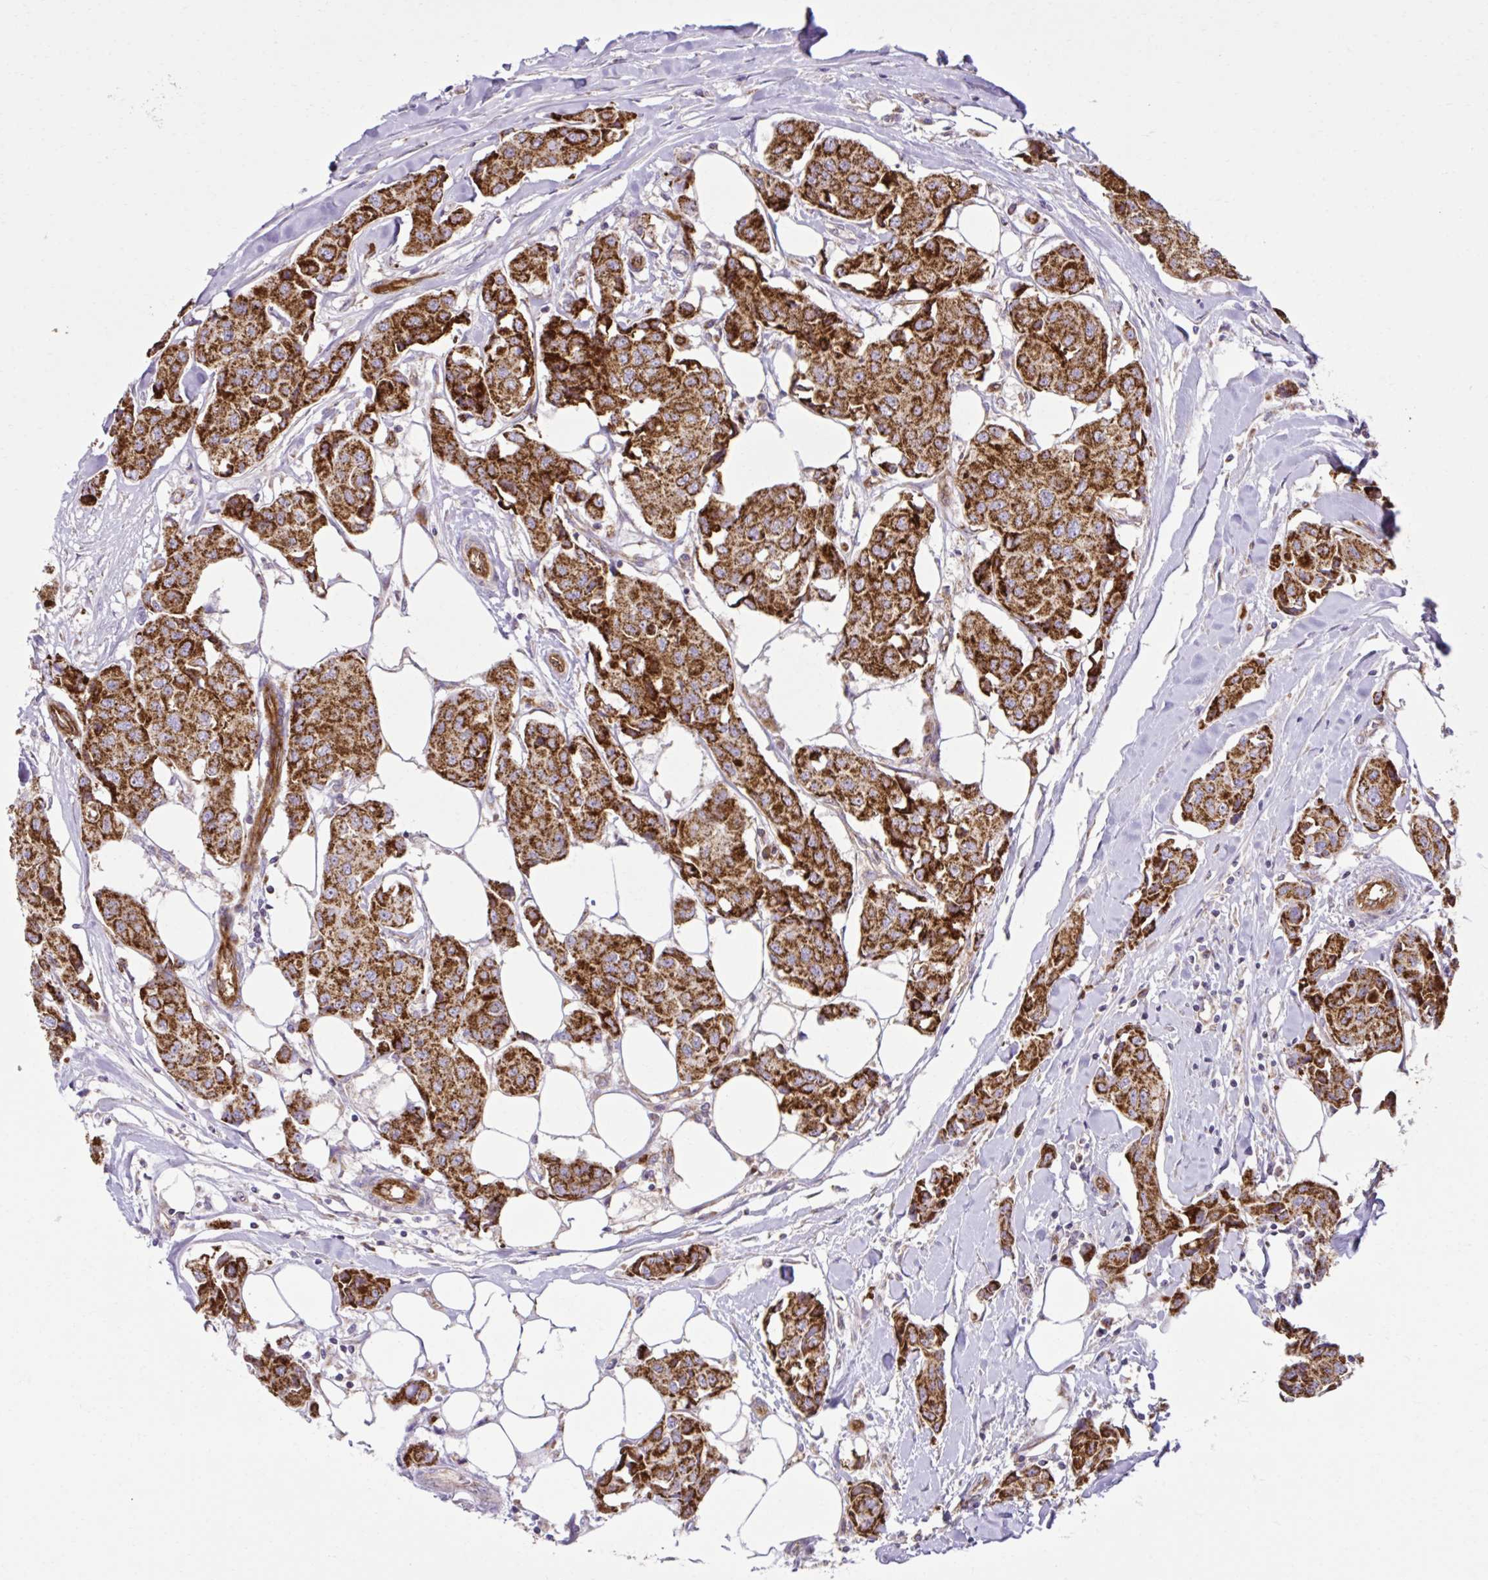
{"staining": {"intensity": "strong", "quantity": ">75%", "location": "cytoplasmic/membranous"}, "tissue": "breast cancer", "cell_type": "Tumor cells", "image_type": "cancer", "snomed": [{"axis": "morphology", "description": "Duct carcinoma"}, {"axis": "topography", "description": "Breast"}, {"axis": "topography", "description": "Lymph node"}], "caption": "IHC (DAB) staining of infiltrating ductal carcinoma (breast) reveals strong cytoplasmic/membranous protein positivity in approximately >75% of tumor cells.", "gene": "LIMS1", "patient": {"sex": "female", "age": 80}}